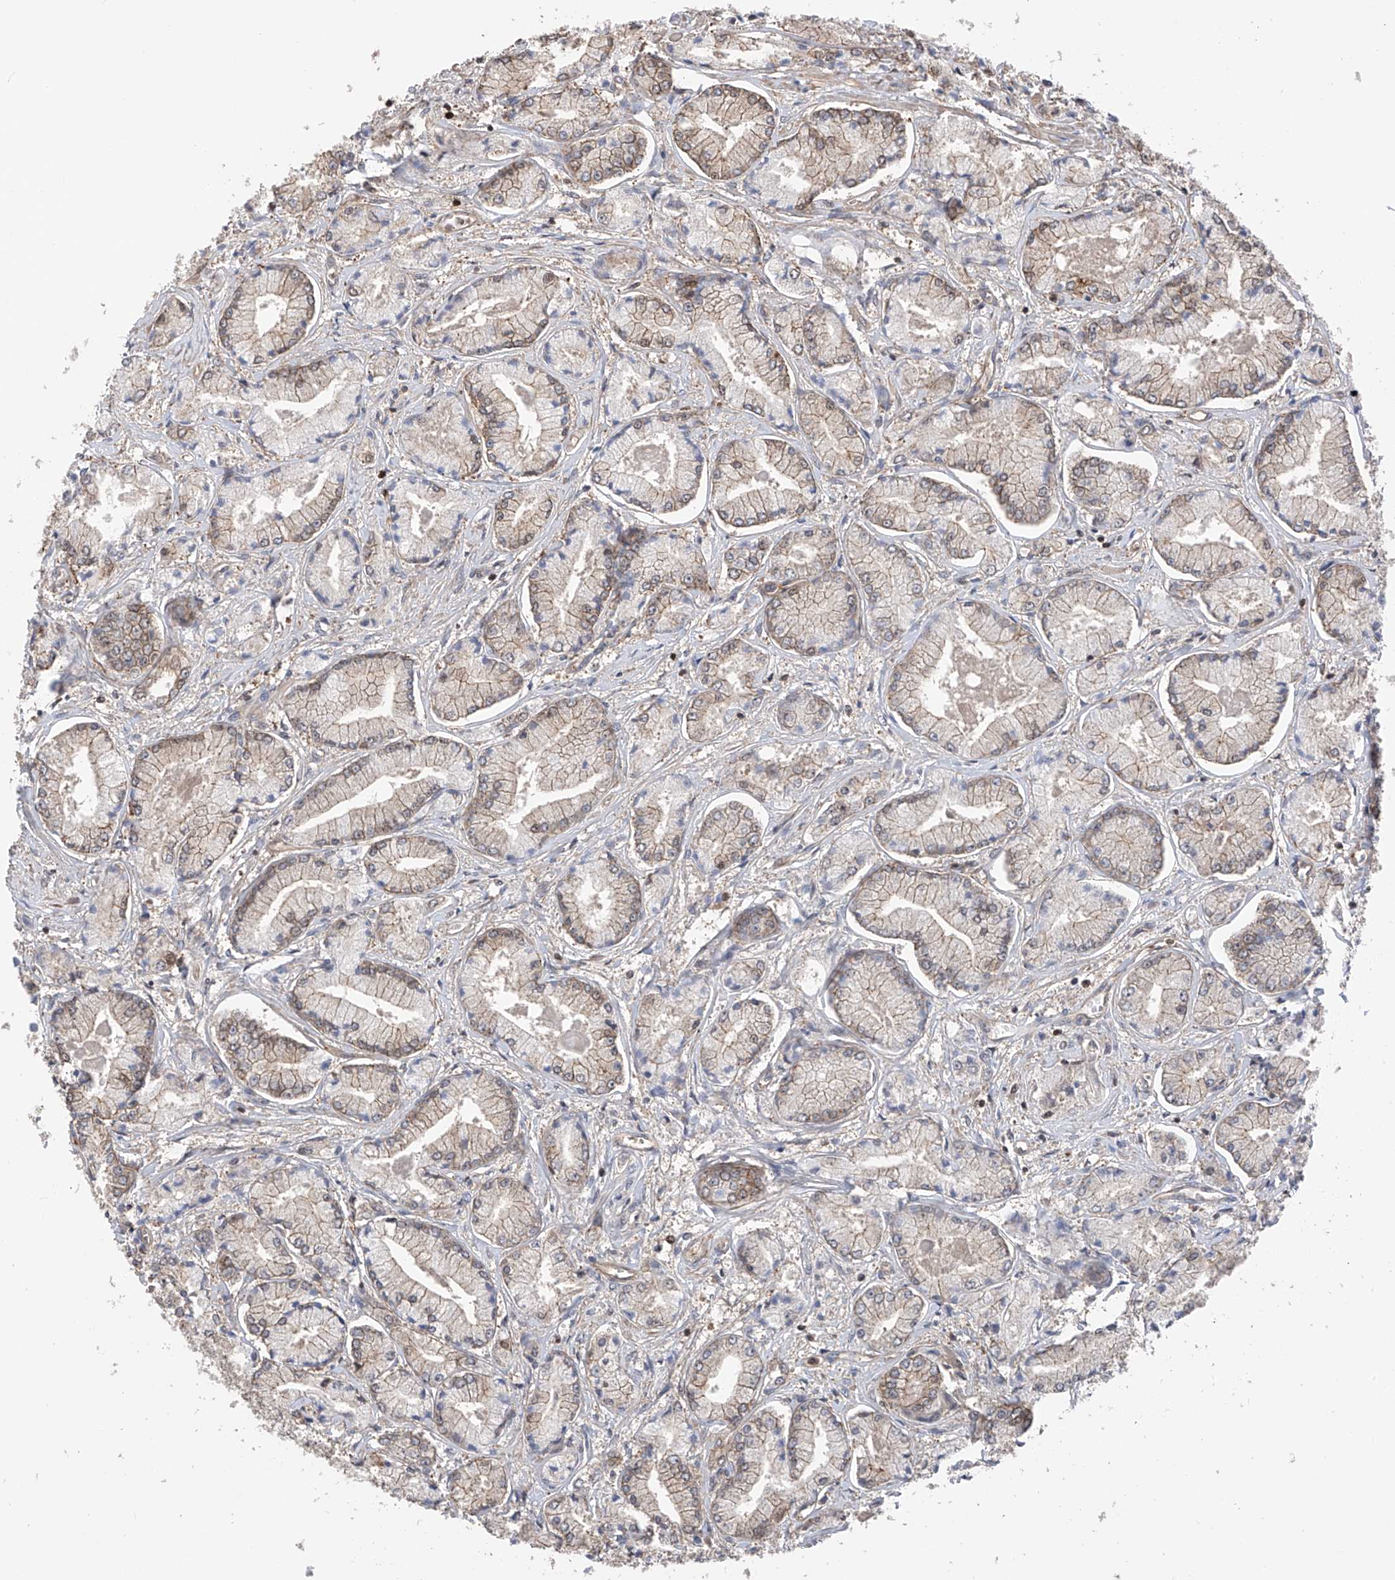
{"staining": {"intensity": "weak", "quantity": ">75%", "location": "cytoplasmic/membranous"}, "tissue": "prostate cancer", "cell_type": "Tumor cells", "image_type": "cancer", "snomed": [{"axis": "morphology", "description": "Adenocarcinoma, Low grade"}, {"axis": "topography", "description": "Prostate"}], "caption": "Prostate cancer stained with a protein marker reveals weak staining in tumor cells.", "gene": "DNAJC9", "patient": {"sex": "male", "age": 60}}